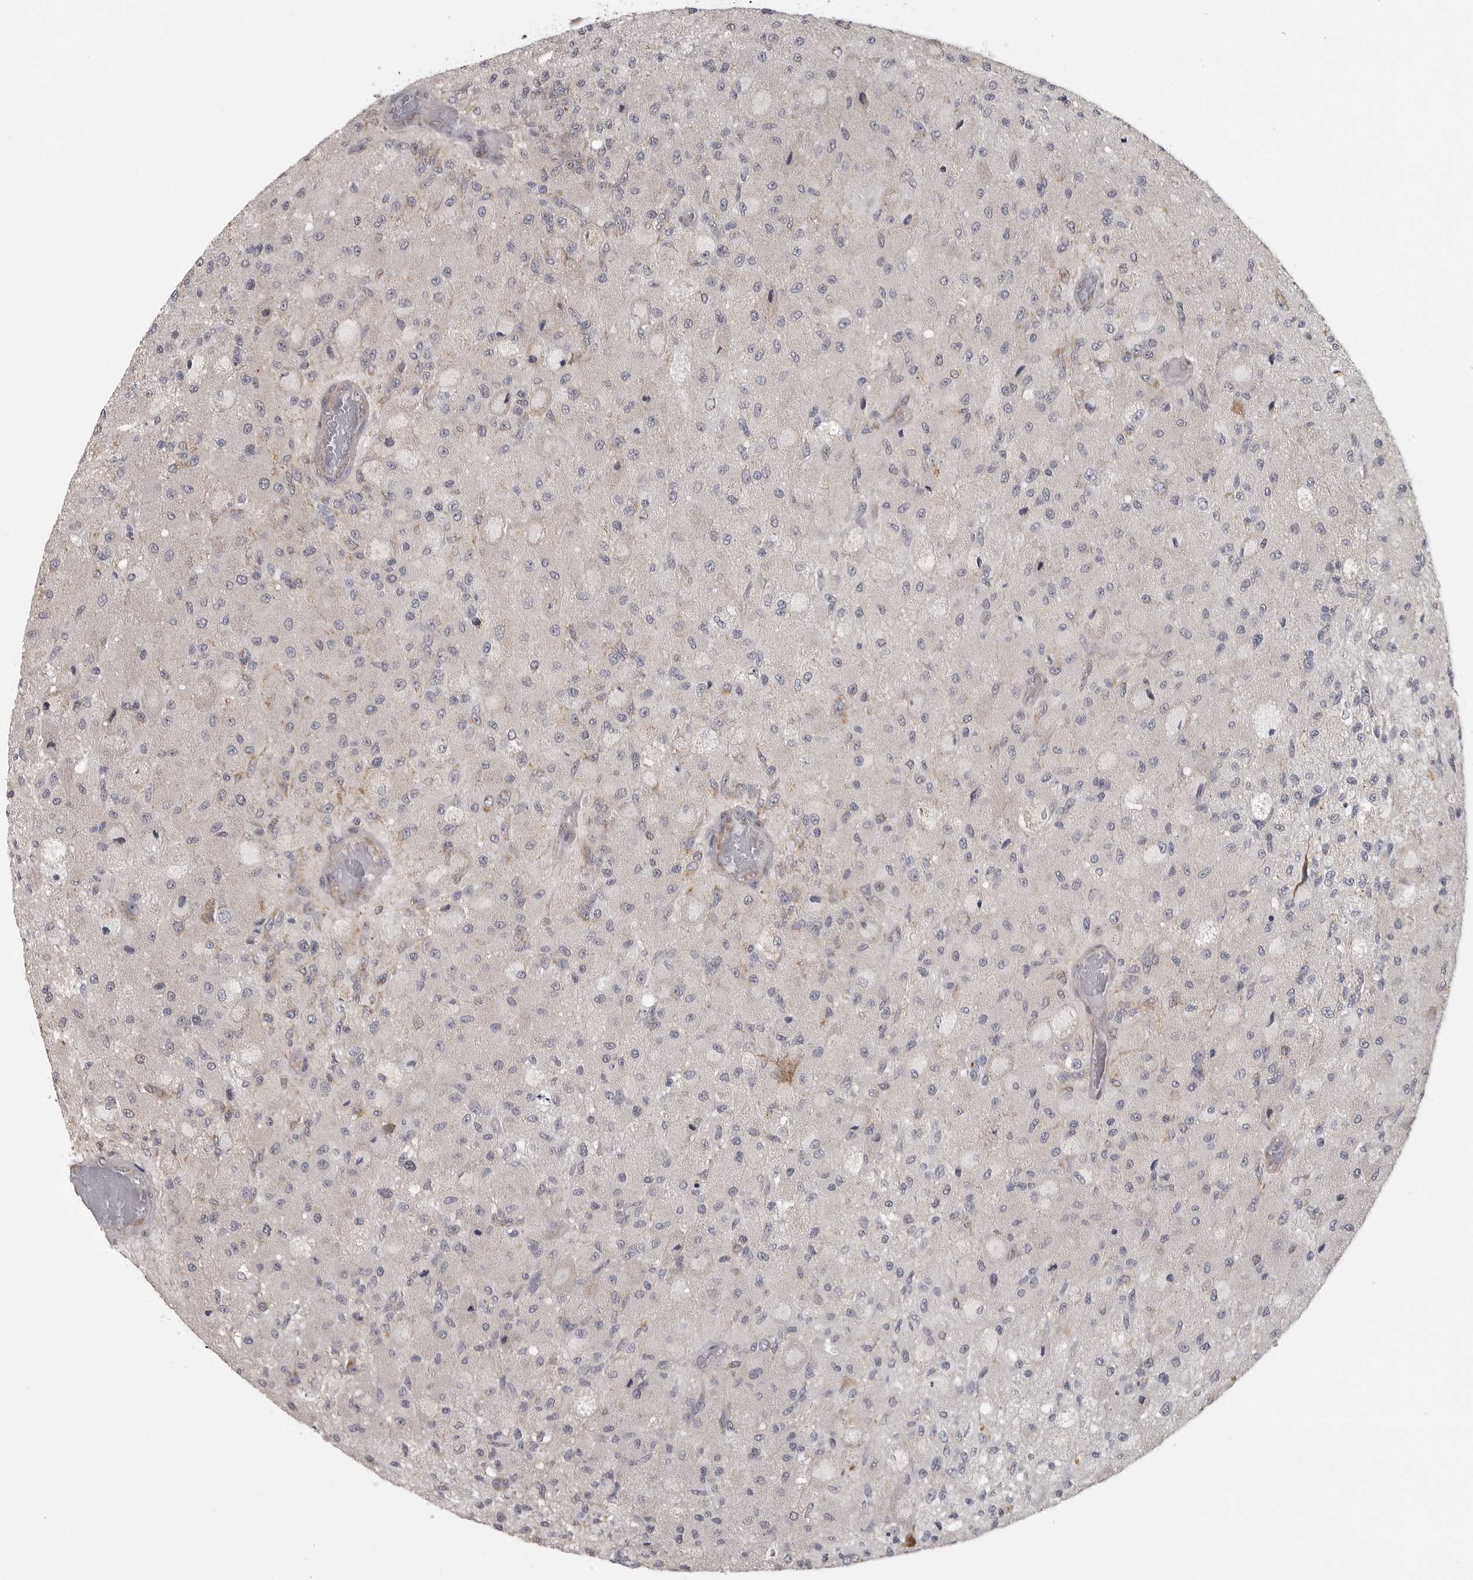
{"staining": {"intensity": "negative", "quantity": "none", "location": "none"}, "tissue": "glioma", "cell_type": "Tumor cells", "image_type": "cancer", "snomed": [{"axis": "morphology", "description": "Normal tissue, NOS"}, {"axis": "morphology", "description": "Glioma, malignant, High grade"}, {"axis": "topography", "description": "Cerebral cortex"}], "caption": "Tumor cells show no significant positivity in malignant glioma (high-grade). (DAB (3,3'-diaminobenzidine) IHC visualized using brightfield microscopy, high magnification).", "gene": "POLE2", "patient": {"sex": "male", "age": 77}}